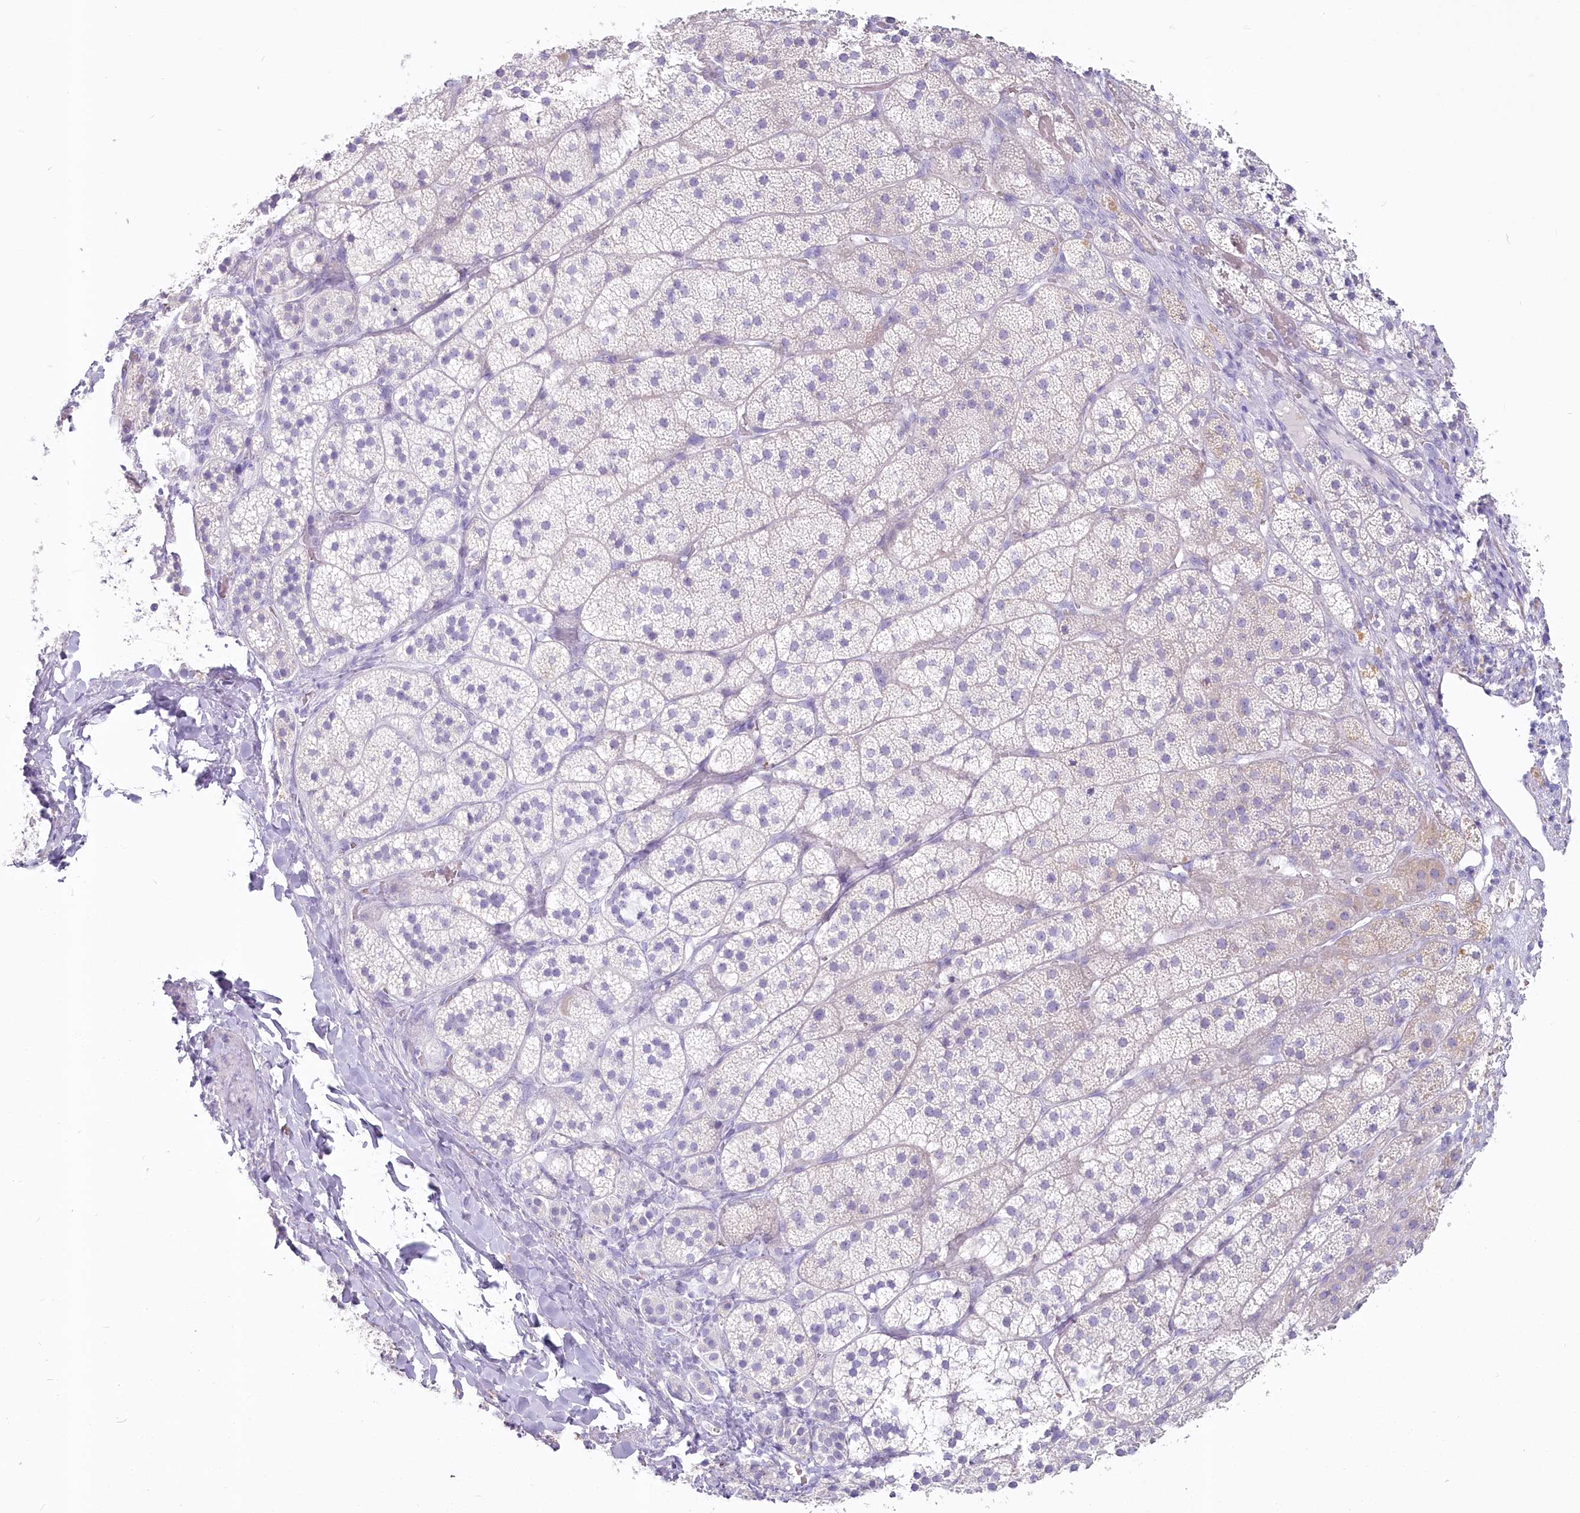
{"staining": {"intensity": "negative", "quantity": "none", "location": "none"}, "tissue": "adrenal gland", "cell_type": "Glandular cells", "image_type": "normal", "snomed": [{"axis": "morphology", "description": "Normal tissue, NOS"}, {"axis": "topography", "description": "Adrenal gland"}], "caption": "Immunohistochemistry (IHC) histopathology image of normal human adrenal gland stained for a protein (brown), which displays no staining in glandular cells.", "gene": "IFIT5", "patient": {"sex": "female", "age": 44}}